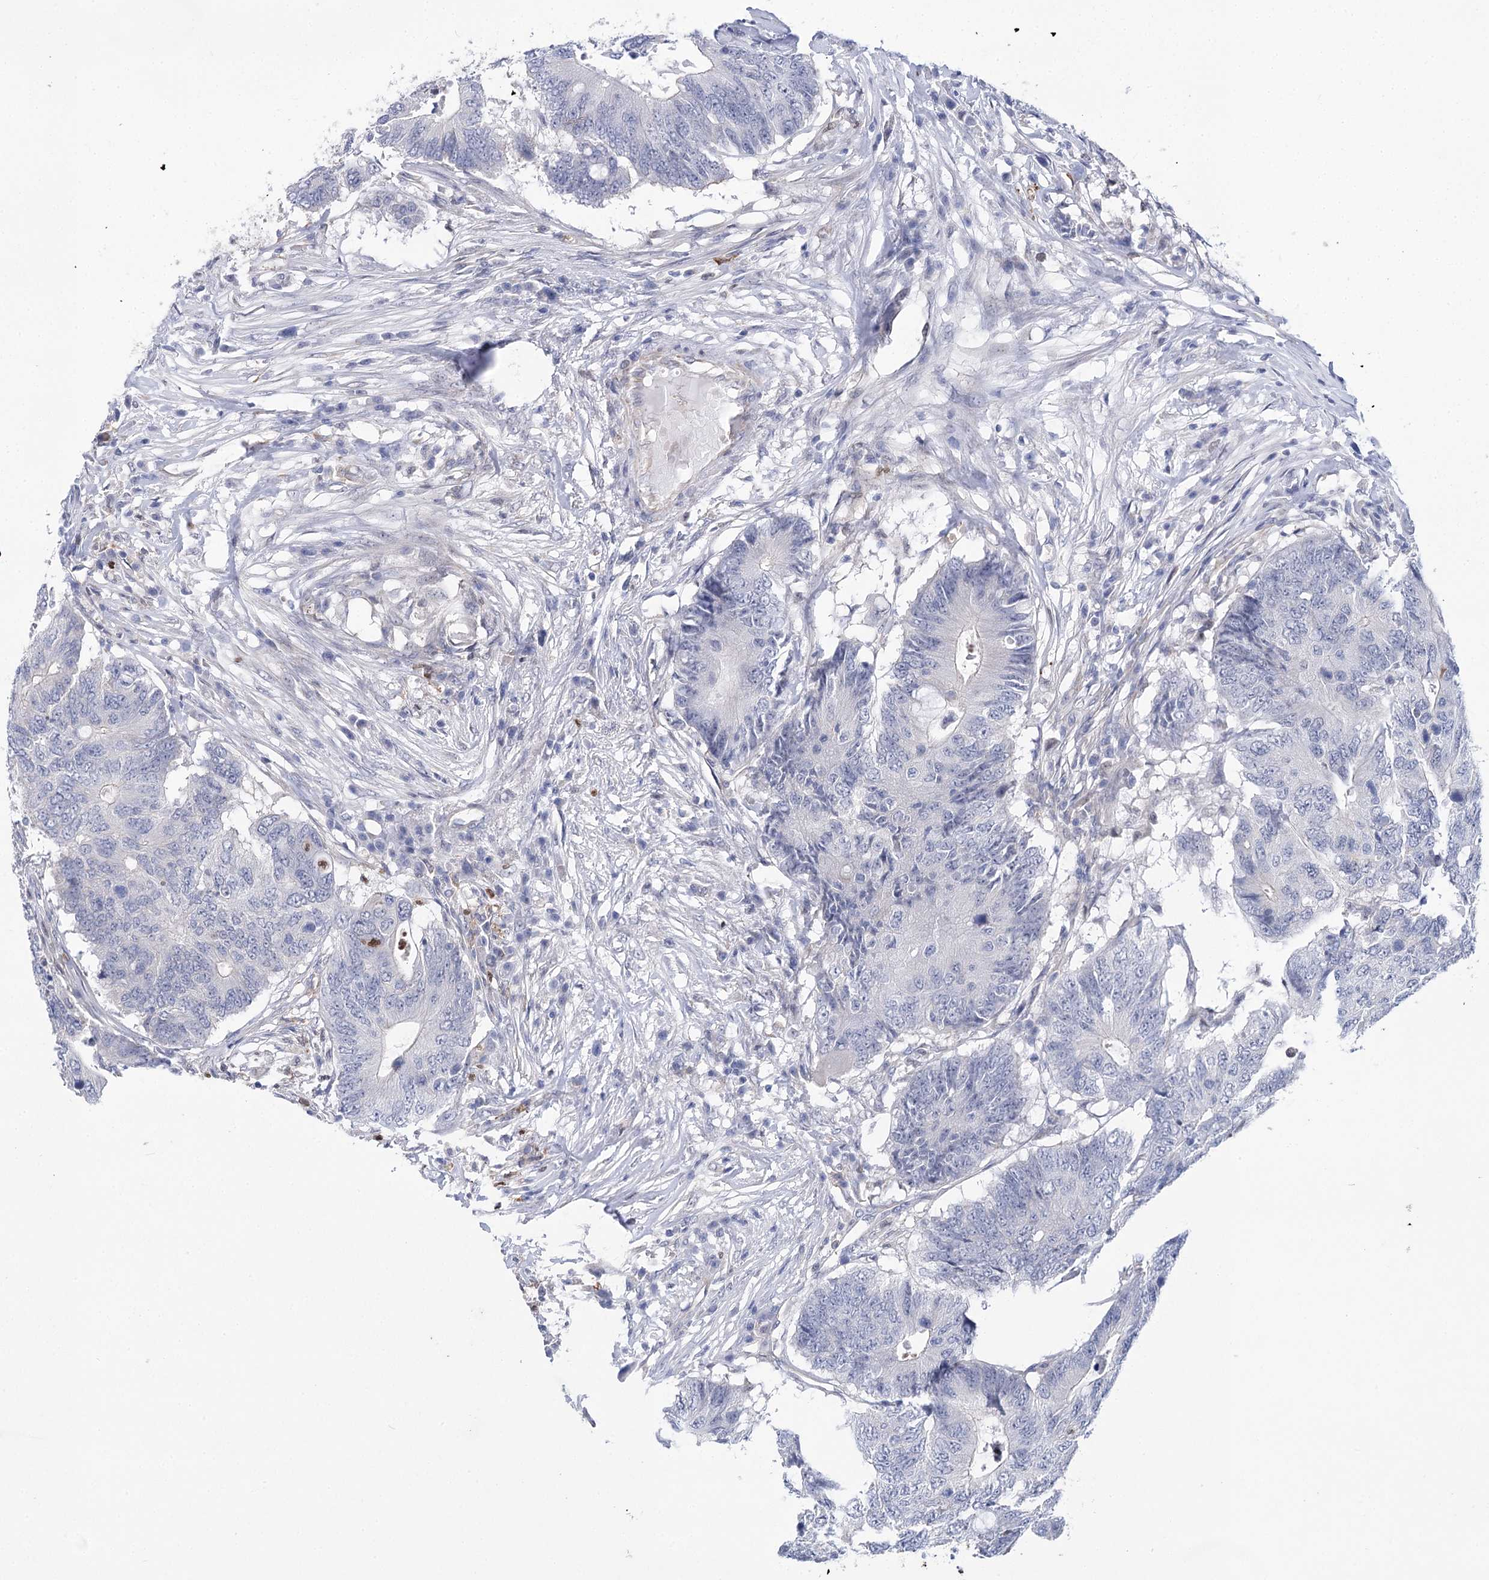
{"staining": {"intensity": "negative", "quantity": "none", "location": "none"}, "tissue": "colorectal cancer", "cell_type": "Tumor cells", "image_type": "cancer", "snomed": [{"axis": "morphology", "description": "Adenocarcinoma, NOS"}, {"axis": "topography", "description": "Colon"}], "caption": "Tumor cells show no significant protein staining in colorectal cancer. (Stains: DAB immunohistochemistry with hematoxylin counter stain, Microscopy: brightfield microscopy at high magnification).", "gene": "THAP6", "patient": {"sex": "male", "age": 71}}